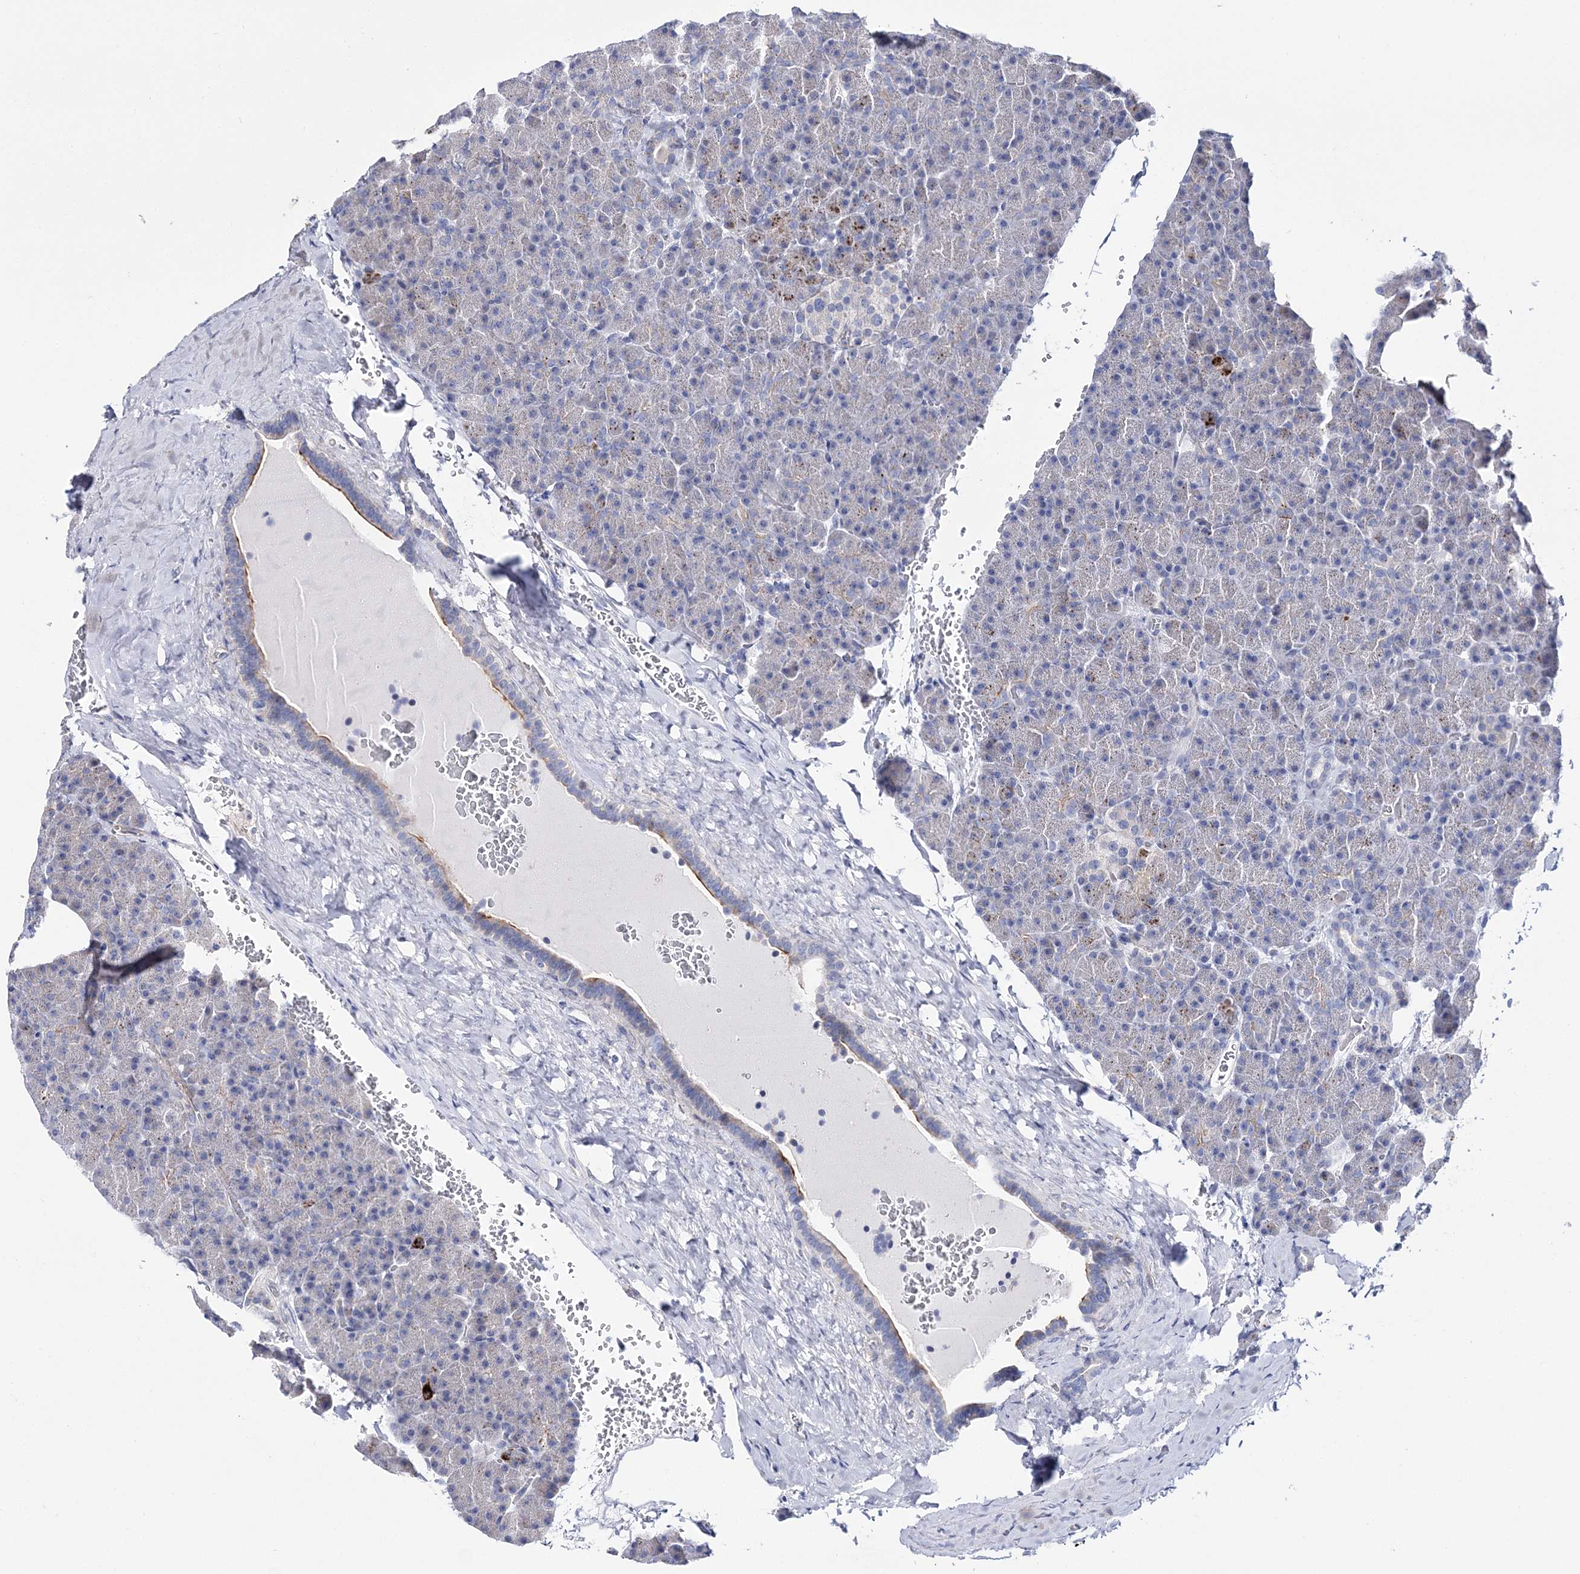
{"staining": {"intensity": "weak", "quantity": "<25%", "location": "cytoplasmic/membranous"}, "tissue": "pancreas", "cell_type": "Exocrine glandular cells", "image_type": "normal", "snomed": [{"axis": "morphology", "description": "Normal tissue, NOS"}, {"axis": "topography", "description": "Pancreas"}], "caption": "Micrograph shows no significant protein expression in exocrine glandular cells of benign pancreas.", "gene": "ANO1", "patient": {"sex": "female", "age": 35}}